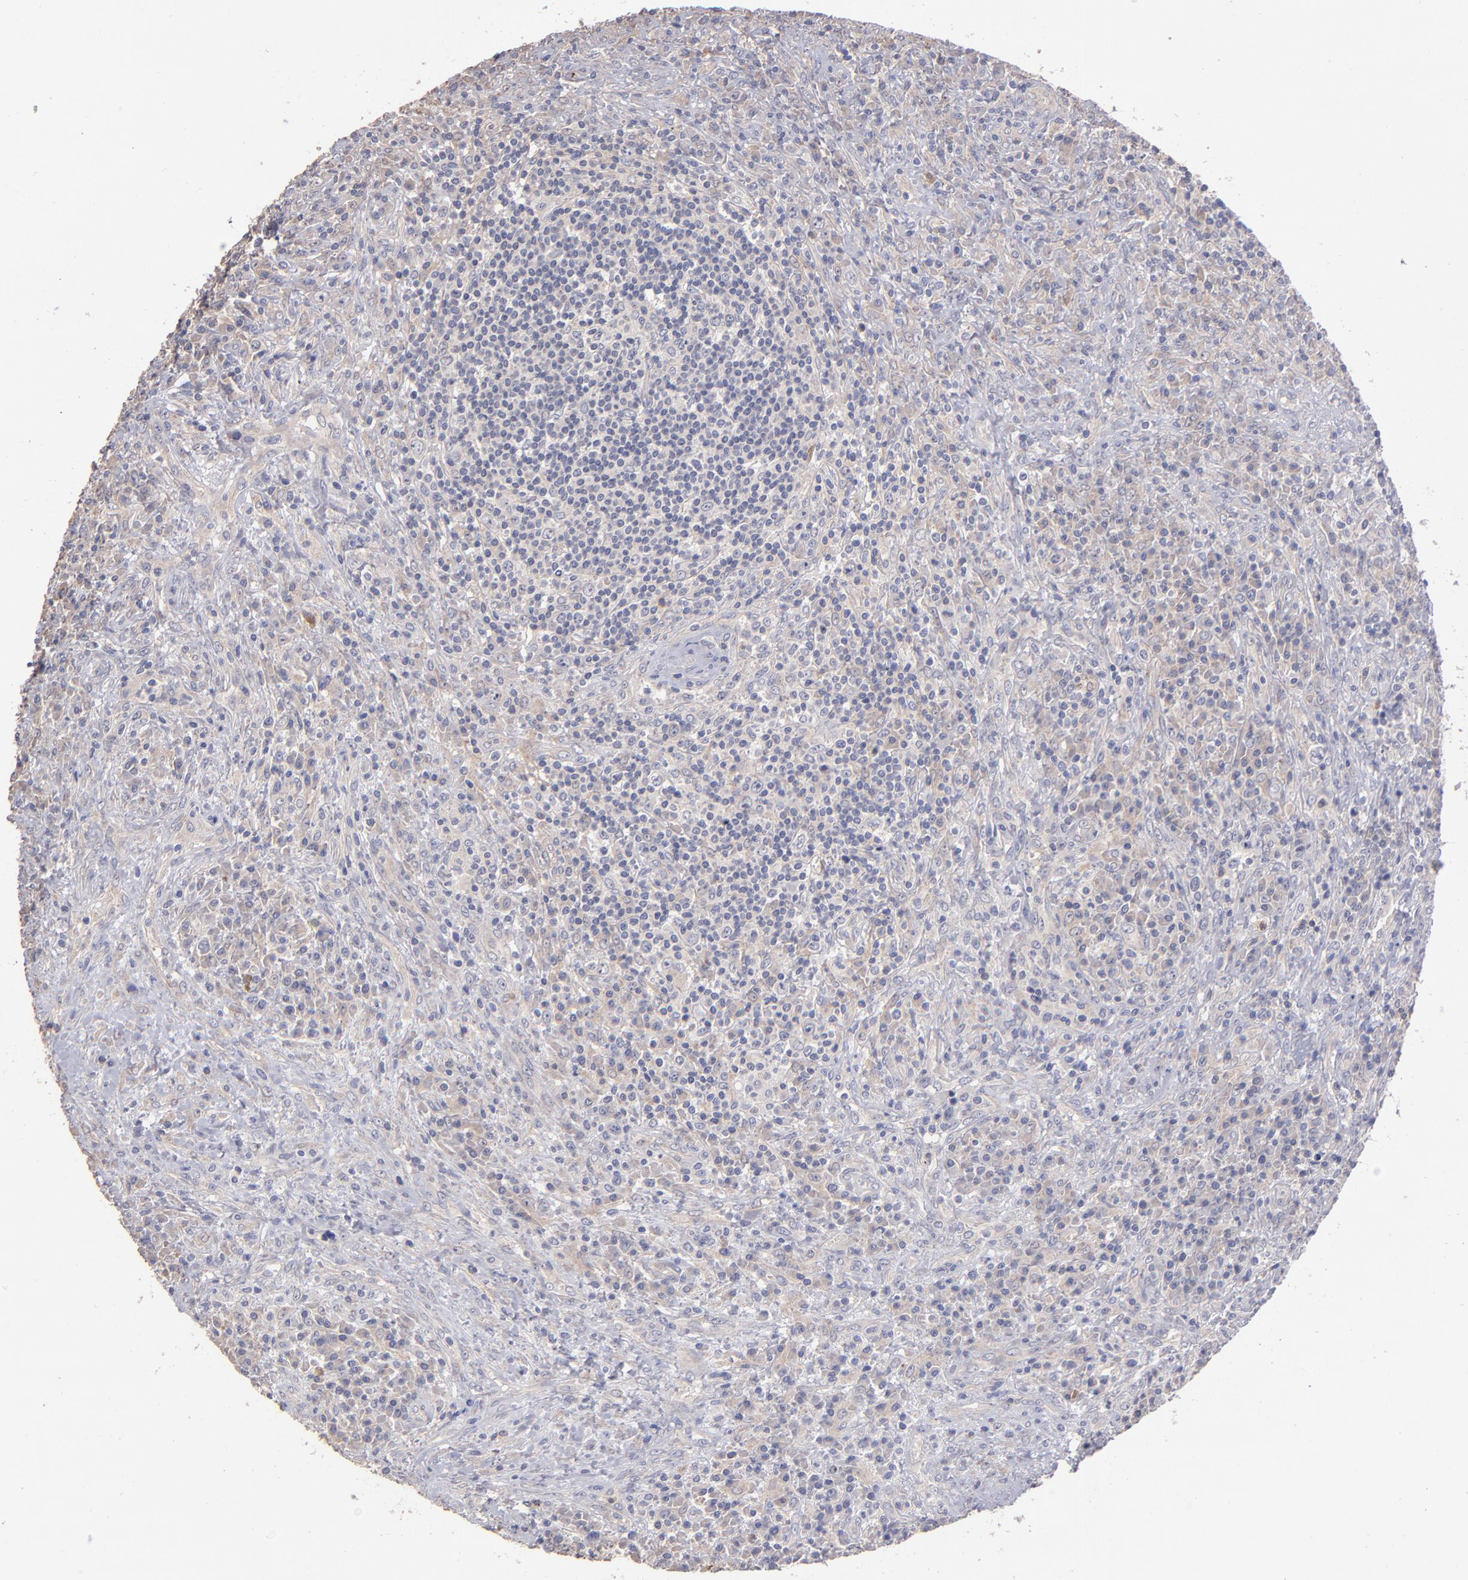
{"staining": {"intensity": "weak", "quantity": "25%-75%", "location": "cytoplasmic/membranous"}, "tissue": "lymphoma", "cell_type": "Tumor cells", "image_type": "cancer", "snomed": [{"axis": "morphology", "description": "Hodgkin's disease, NOS"}, {"axis": "topography", "description": "Lymph node"}], "caption": "Protein expression analysis of human Hodgkin's disease reveals weak cytoplasmic/membranous expression in about 25%-75% of tumor cells.", "gene": "MAGEE1", "patient": {"sex": "female", "age": 25}}